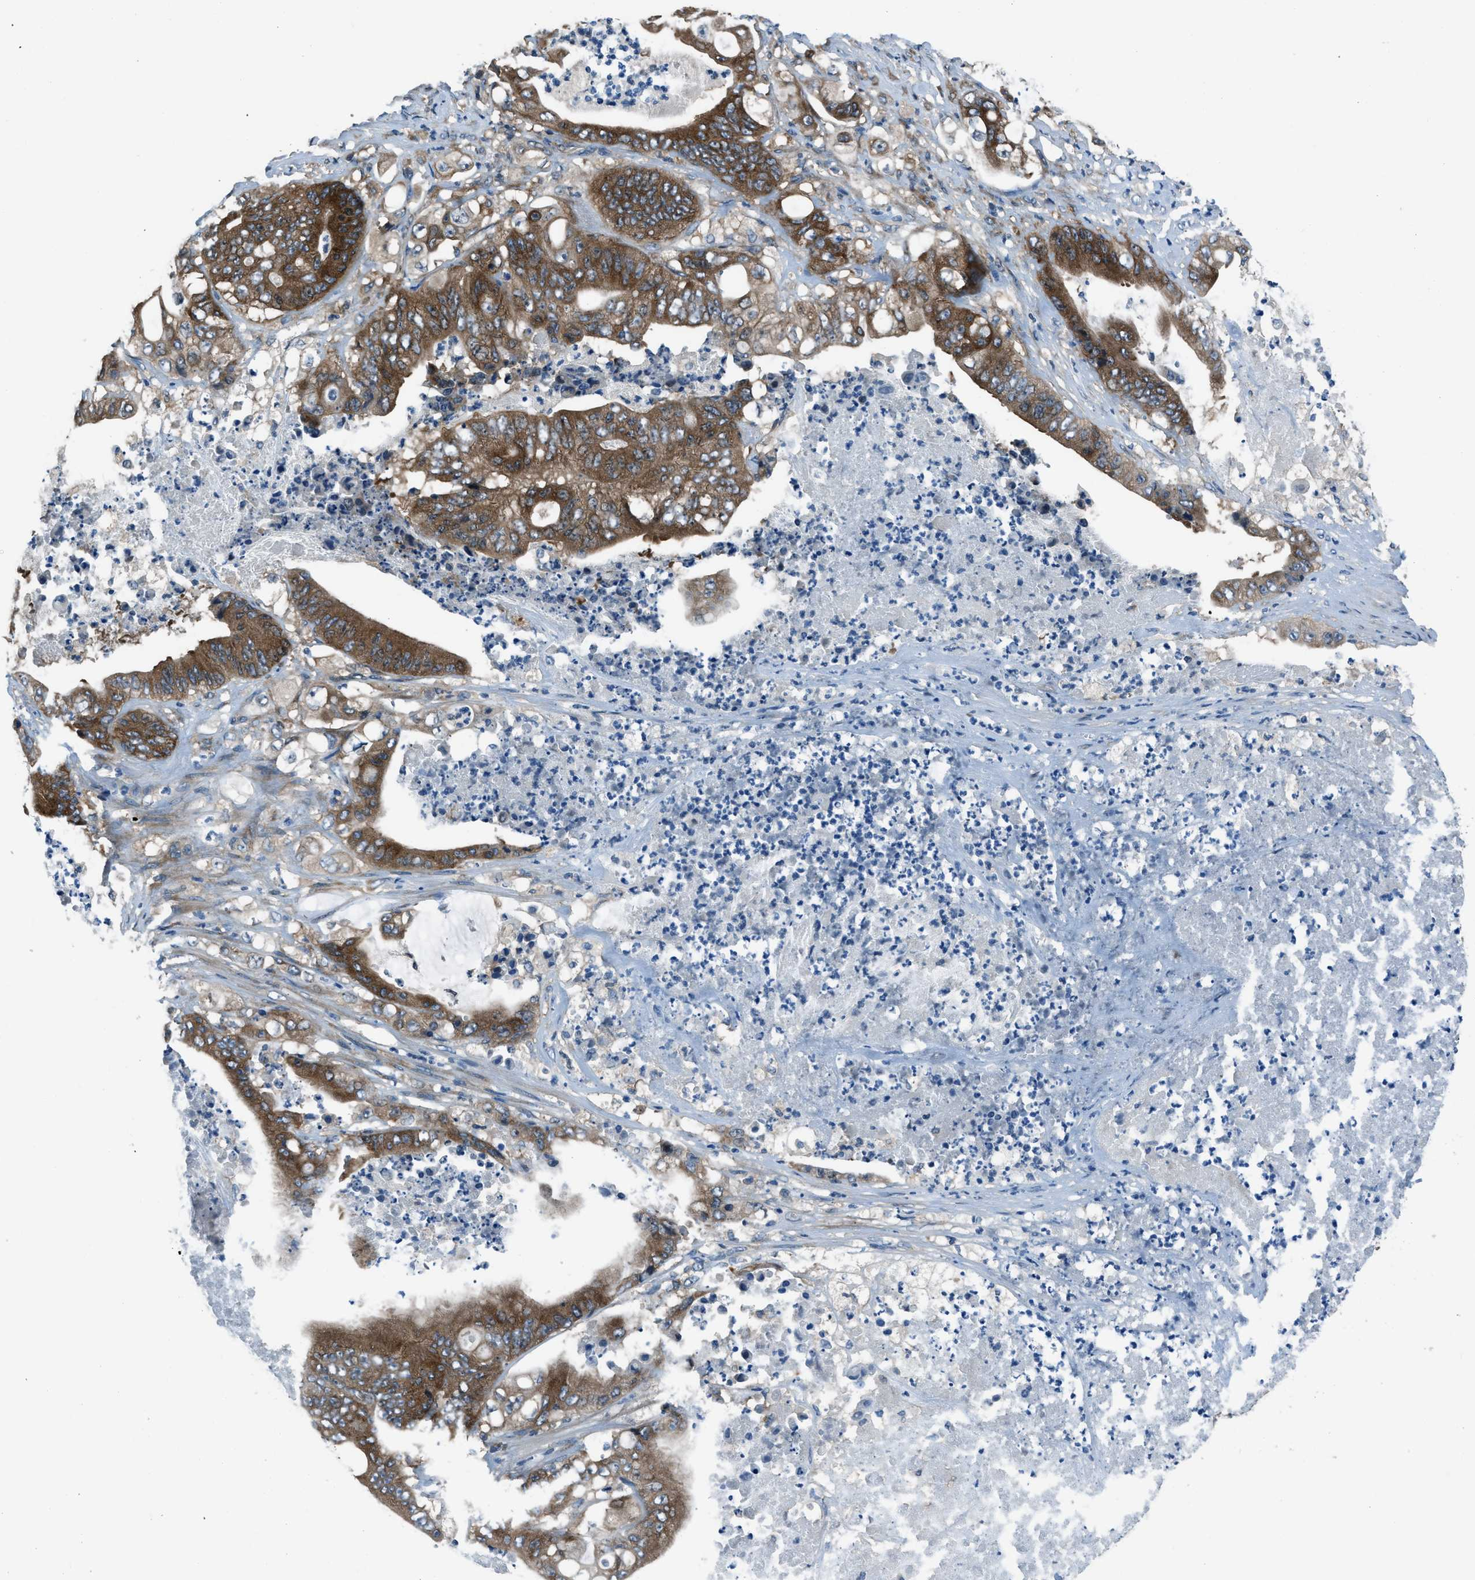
{"staining": {"intensity": "strong", "quantity": "25%-75%", "location": "cytoplasmic/membranous"}, "tissue": "stomach cancer", "cell_type": "Tumor cells", "image_type": "cancer", "snomed": [{"axis": "morphology", "description": "Adenocarcinoma, NOS"}, {"axis": "topography", "description": "Stomach"}], "caption": "Stomach adenocarcinoma stained with a brown dye shows strong cytoplasmic/membranous positive positivity in about 25%-75% of tumor cells.", "gene": "ARFGAP2", "patient": {"sex": "female", "age": 73}}